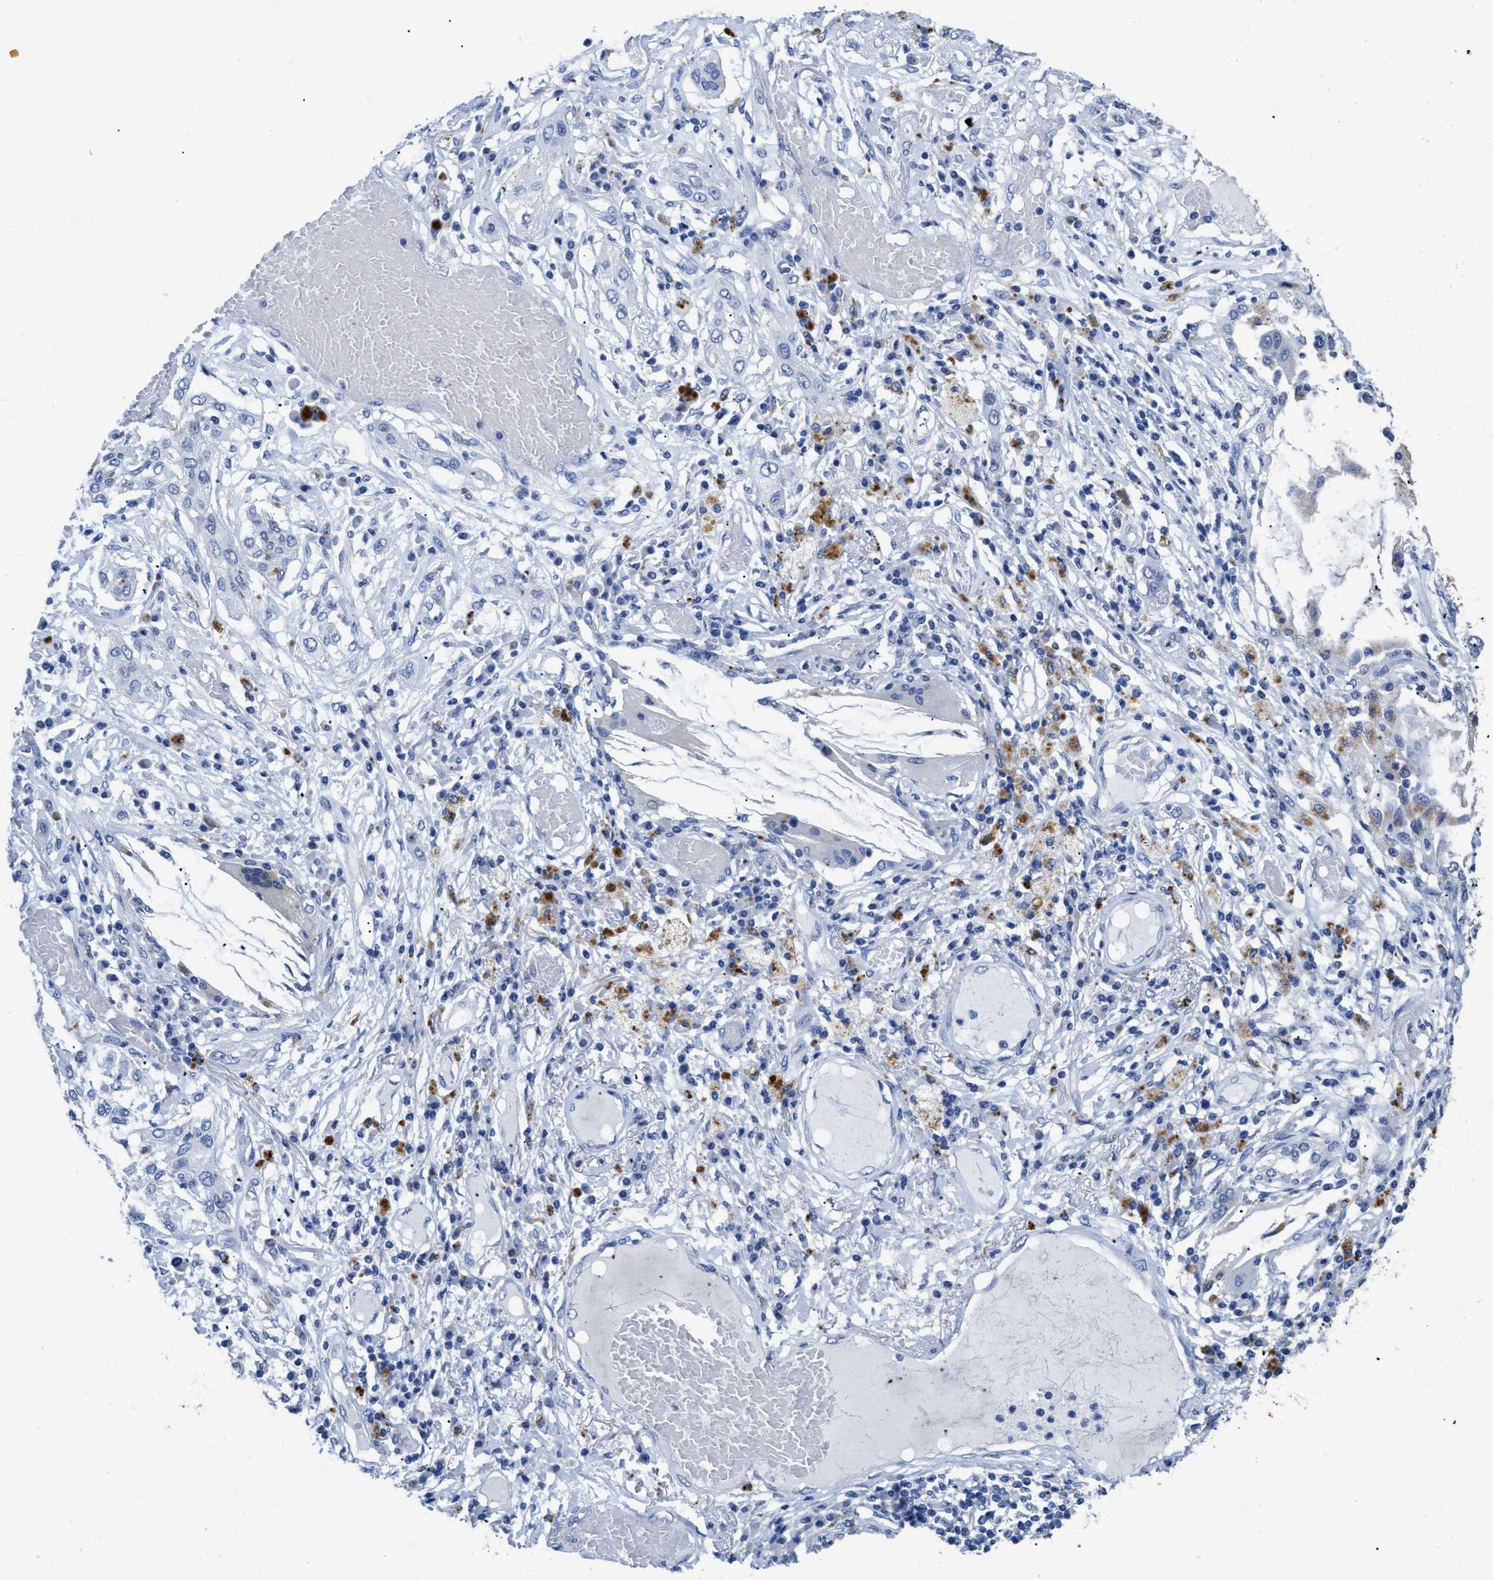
{"staining": {"intensity": "negative", "quantity": "none", "location": "none"}, "tissue": "lung cancer", "cell_type": "Tumor cells", "image_type": "cancer", "snomed": [{"axis": "morphology", "description": "Squamous cell carcinoma, NOS"}, {"axis": "topography", "description": "Lung"}], "caption": "A micrograph of lung squamous cell carcinoma stained for a protein reveals no brown staining in tumor cells.", "gene": "APOBEC2", "patient": {"sex": "male", "age": 71}}